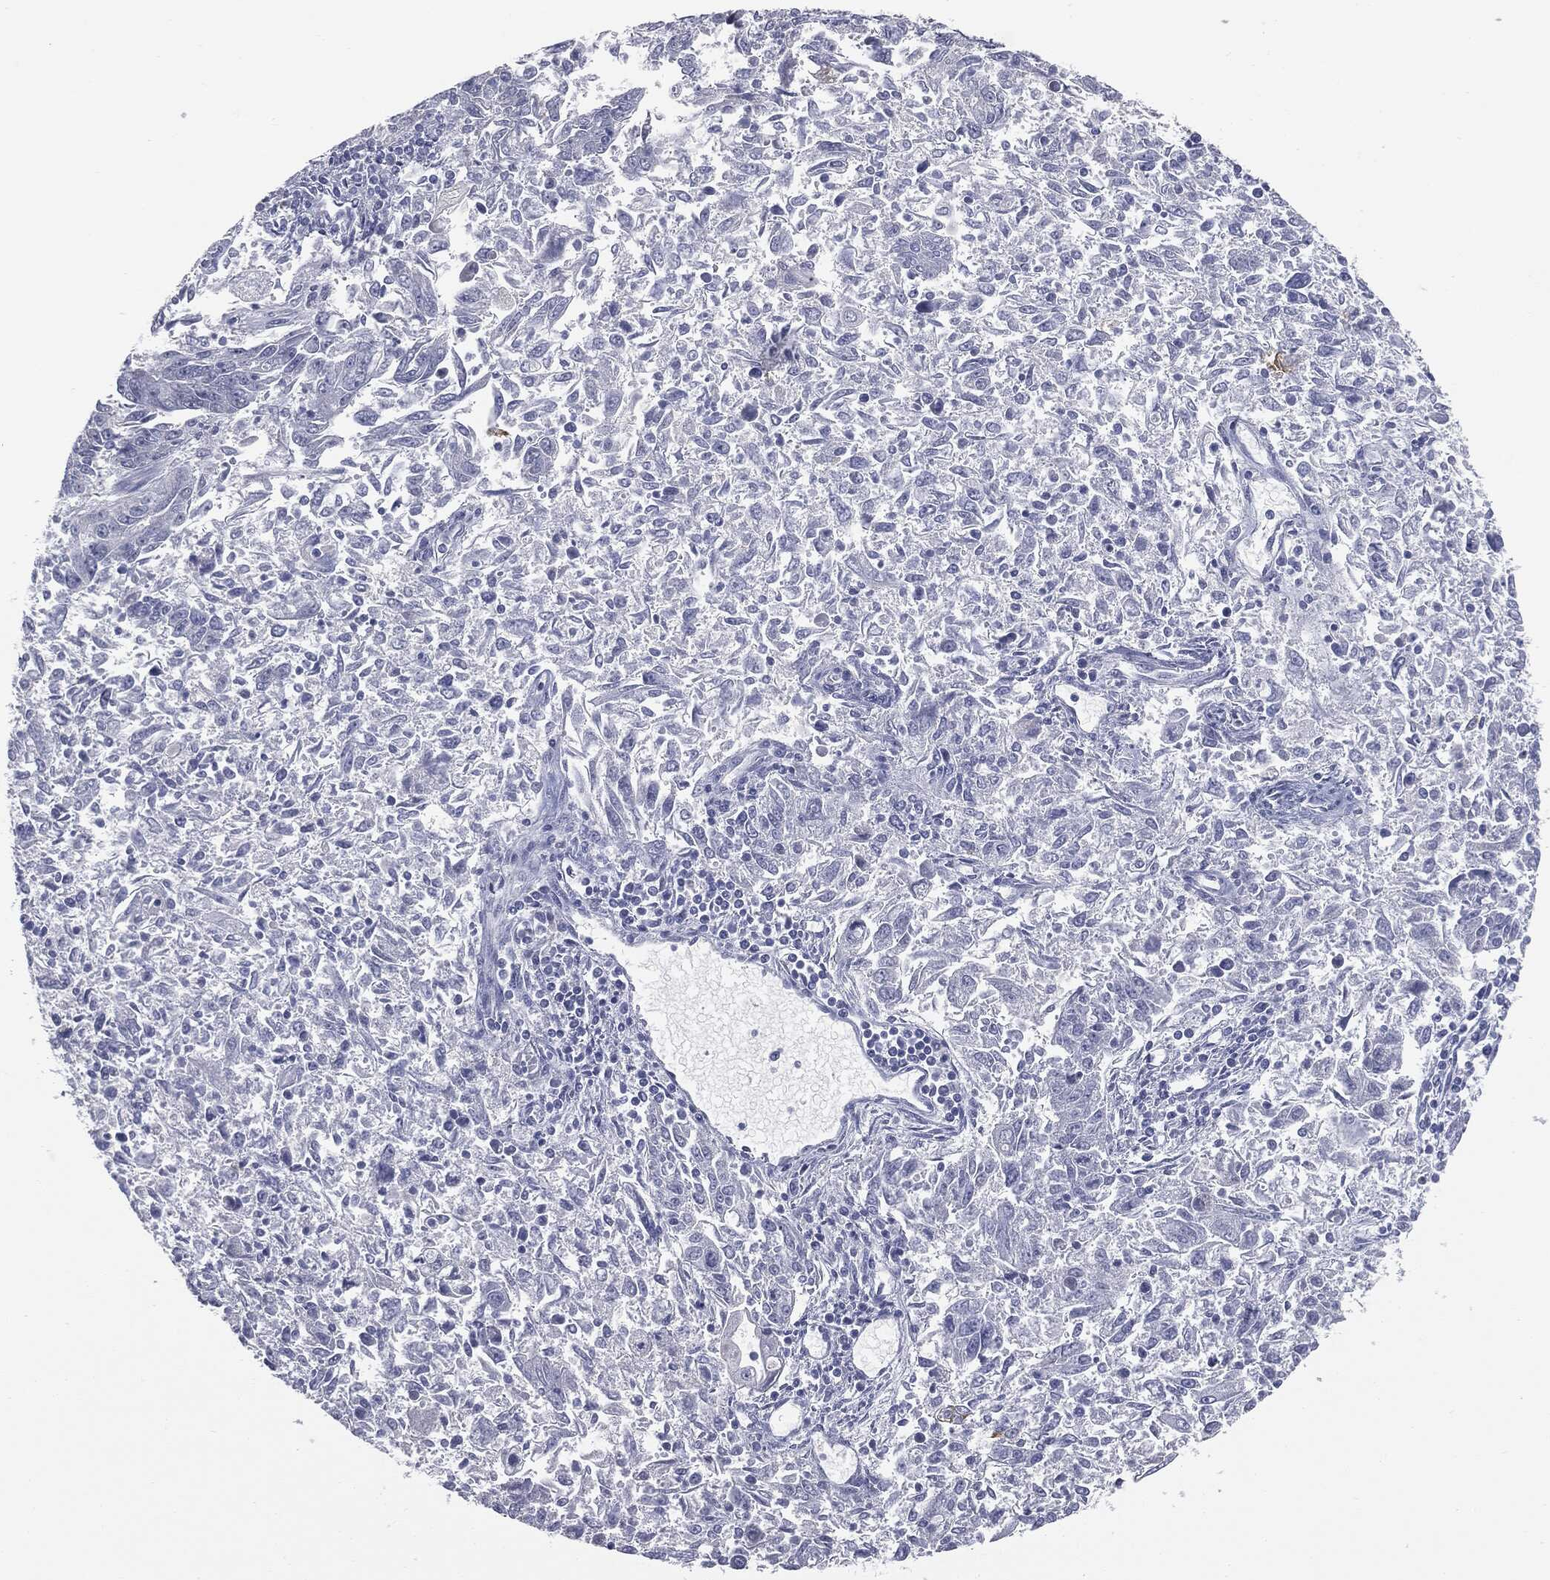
{"staining": {"intensity": "negative", "quantity": "none", "location": "none"}, "tissue": "endometrial cancer", "cell_type": "Tumor cells", "image_type": "cancer", "snomed": [{"axis": "morphology", "description": "Adenocarcinoma, NOS"}, {"axis": "topography", "description": "Endometrium"}], "caption": "The photomicrograph reveals no staining of tumor cells in endometrial cancer.", "gene": "MUC5AC", "patient": {"sex": "female", "age": 42}}